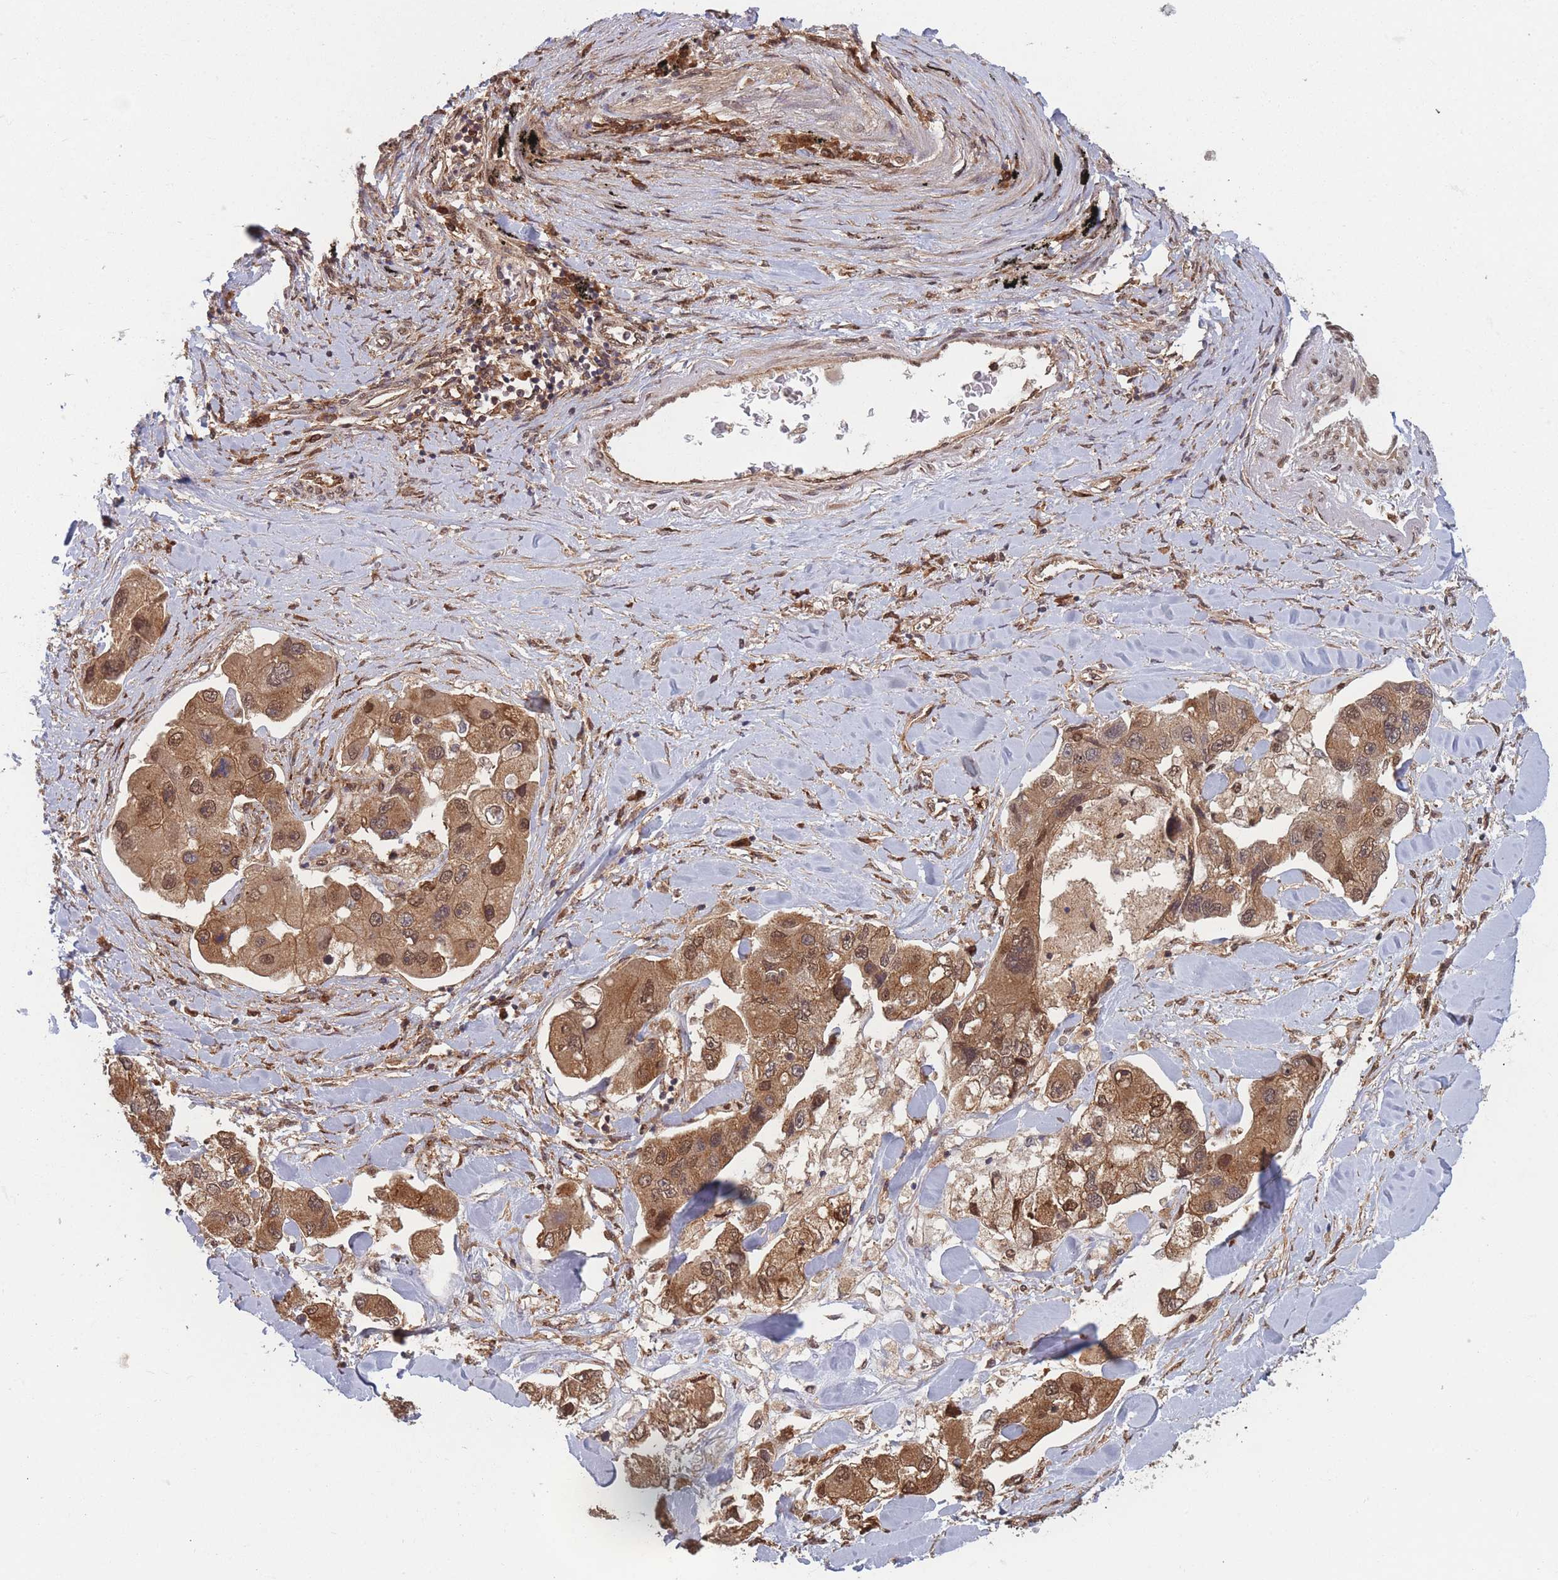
{"staining": {"intensity": "moderate", "quantity": ">75%", "location": "cytoplasmic/membranous,nuclear"}, "tissue": "lung cancer", "cell_type": "Tumor cells", "image_type": "cancer", "snomed": [{"axis": "morphology", "description": "Adenocarcinoma, NOS"}, {"axis": "topography", "description": "Lung"}], "caption": "Lung cancer (adenocarcinoma) stained for a protein reveals moderate cytoplasmic/membranous and nuclear positivity in tumor cells. Using DAB (3,3'-diaminobenzidine) (brown) and hematoxylin (blue) stains, captured at high magnification using brightfield microscopy.", "gene": "PODXL2", "patient": {"sex": "female", "age": 54}}